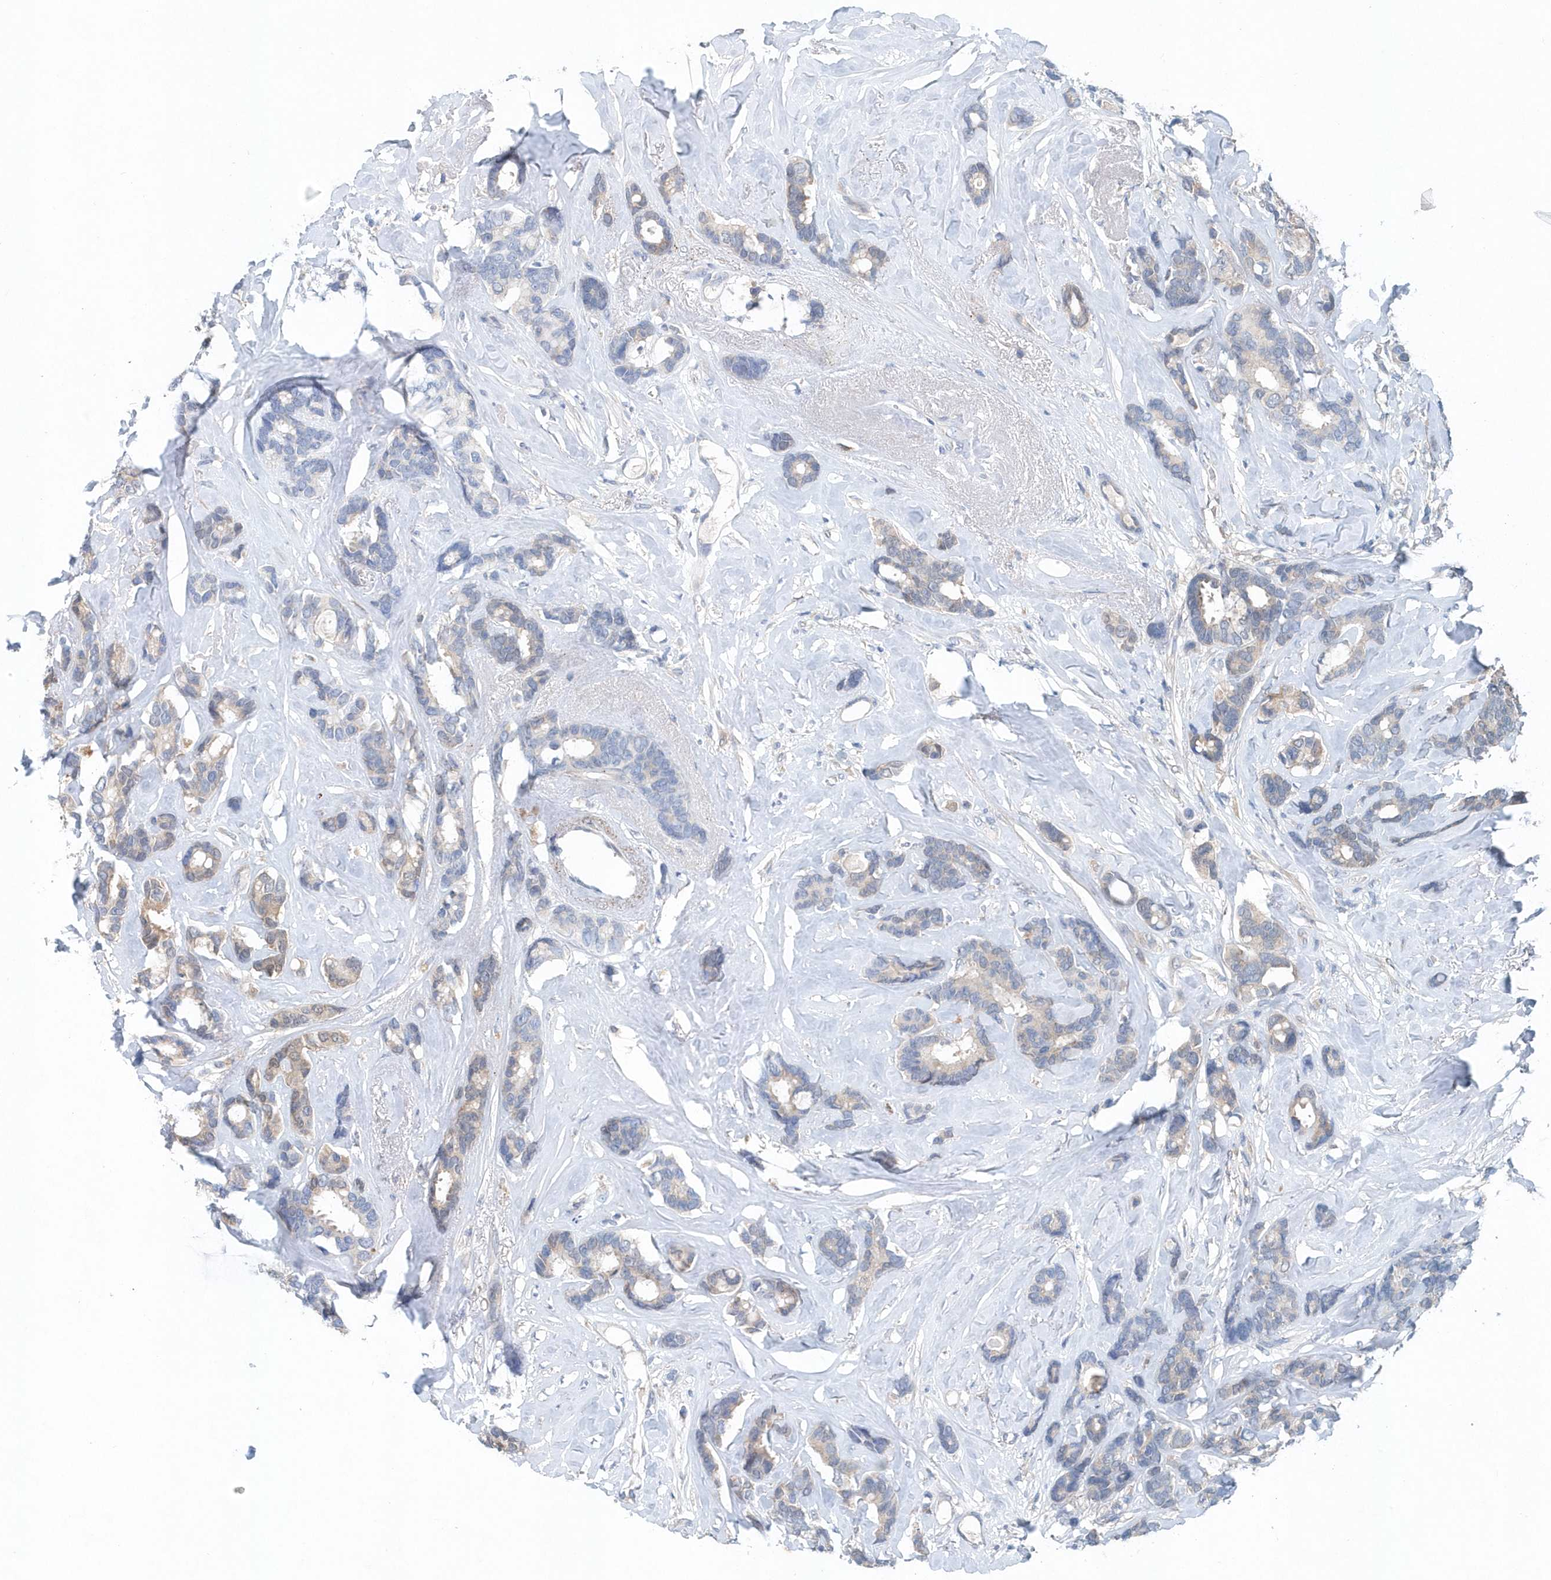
{"staining": {"intensity": "negative", "quantity": "none", "location": "none"}, "tissue": "breast cancer", "cell_type": "Tumor cells", "image_type": "cancer", "snomed": [{"axis": "morphology", "description": "Duct carcinoma"}, {"axis": "topography", "description": "Breast"}], "caption": "This photomicrograph is of breast cancer stained with IHC to label a protein in brown with the nuclei are counter-stained blue. There is no positivity in tumor cells.", "gene": "PFN2", "patient": {"sex": "female", "age": 87}}